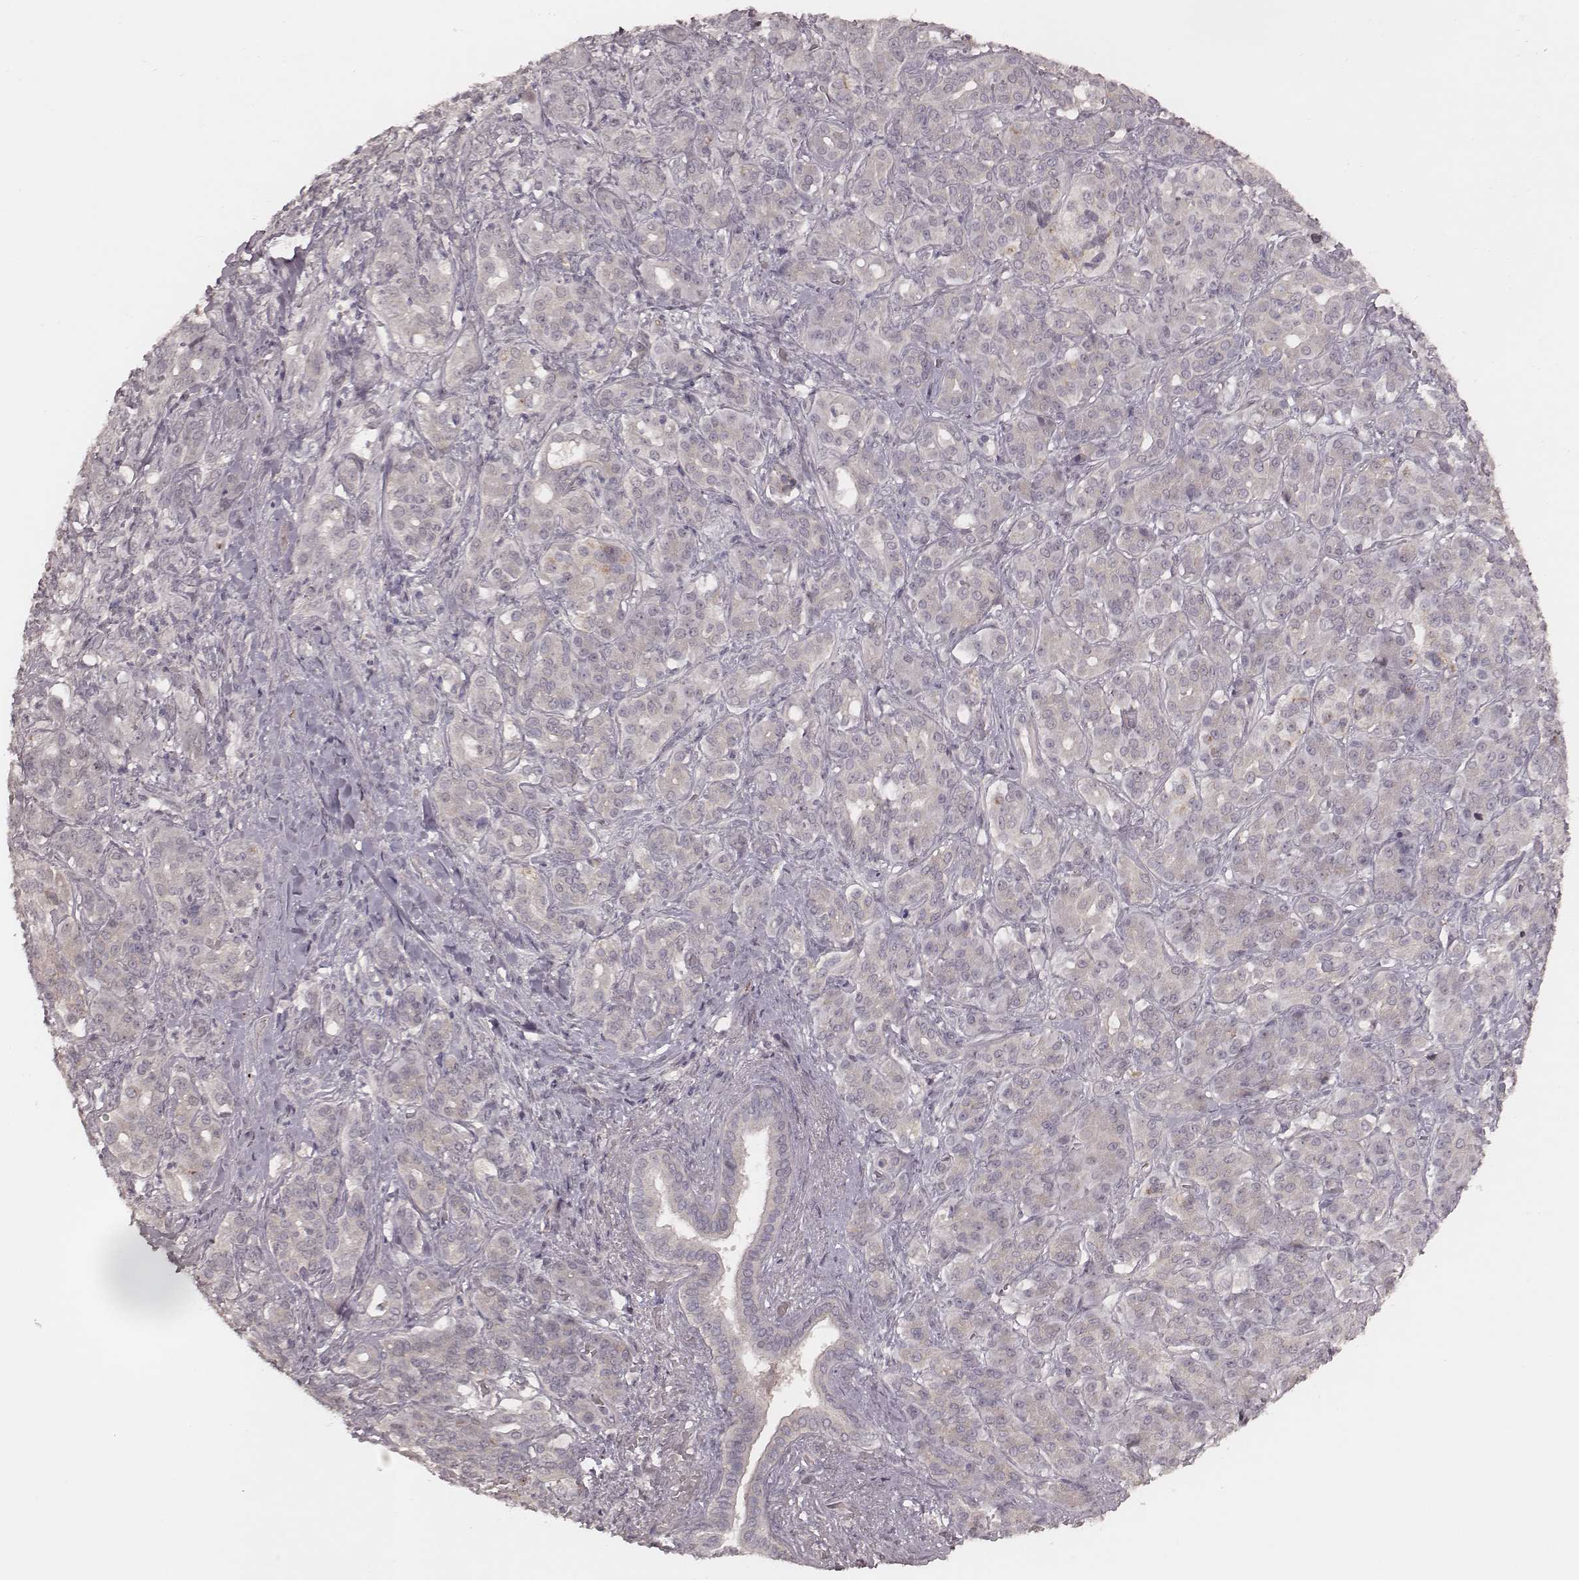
{"staining": {"intensity": "negative", "quantity": "none", "location": "none"}, "tissue": "pancreatic cancer", "cell_type": "Tumor cells", "image_type": "cancer", "snomed": [{"axis": "morphology", "description": "Normal tissue, NOS"}, {"axis": "morphology", "description": "Inflammation, NOS"}, {"axis": "morphology", "description": "Adenocarcinoma, NOS"}, {"axis": "topography", "description": "Pancreas"}], "caption": "High power microscopy histopathology image of an immunohistochemistry histopathology image of pancreatic cancer, revealing no significant staining in tumor cells.", "gene": "FAM13B", "patient": {"sex": "male", "age": 57}}